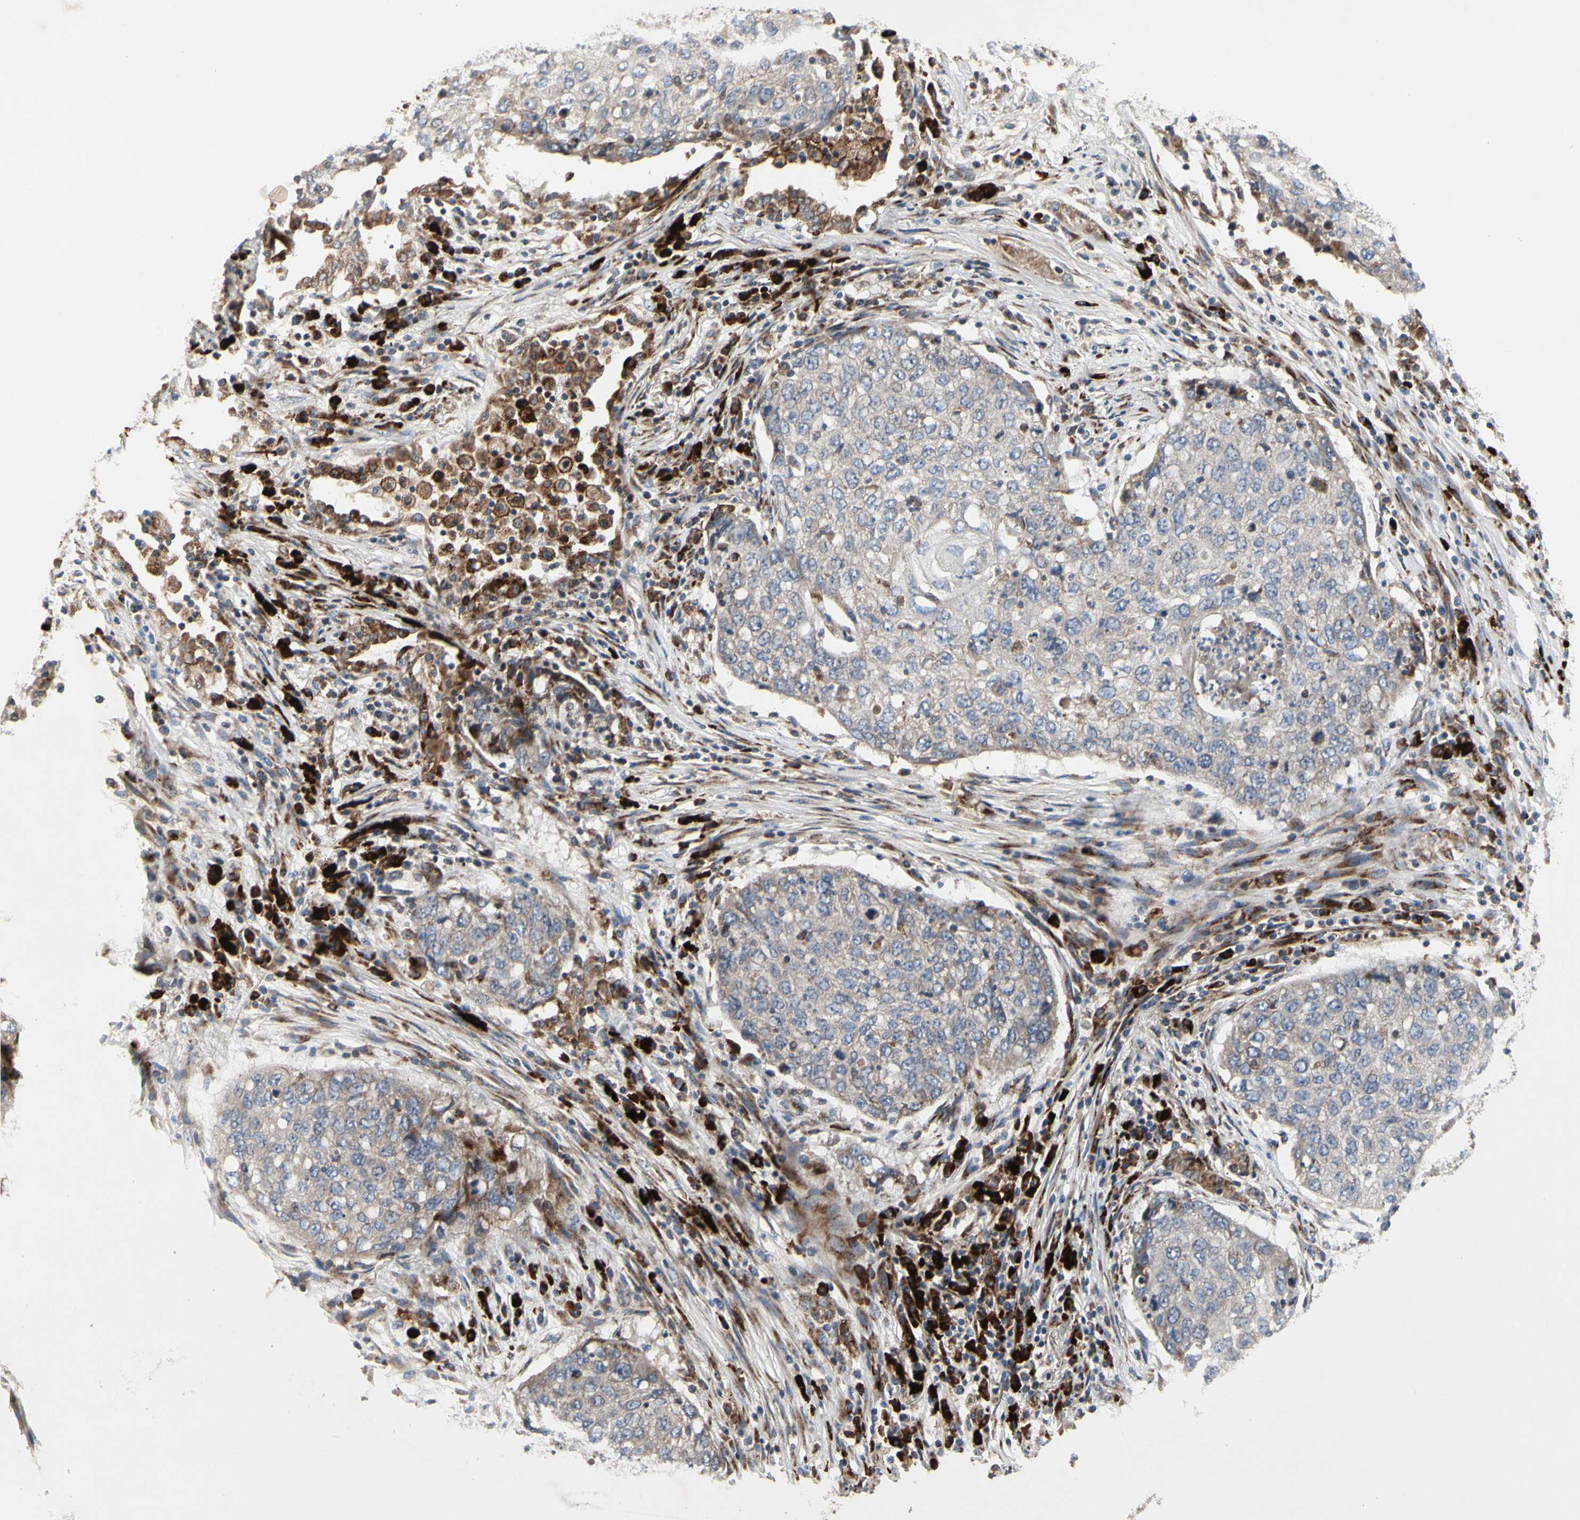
{"staining": {"intensity": "weak", "quantity": ">75%", "location": "cytoplasmic/membranous"}, "tissue": "lung cancer", "cell_type": "Tumor cells", "image_type": "cancer", "snomed": [{"axis": "morphology", "description": "Squamous cell carcinoma, NOS"}, {"axis": "topography", "description": "Lung"}], "caption": "The immunohistochemical stain highlights weak cytoplasmic/membranous positivity in tumor cells of lung cancer tissue.", "gene": "MMEL1", "patient": {"sex": "female", "age": 63}}